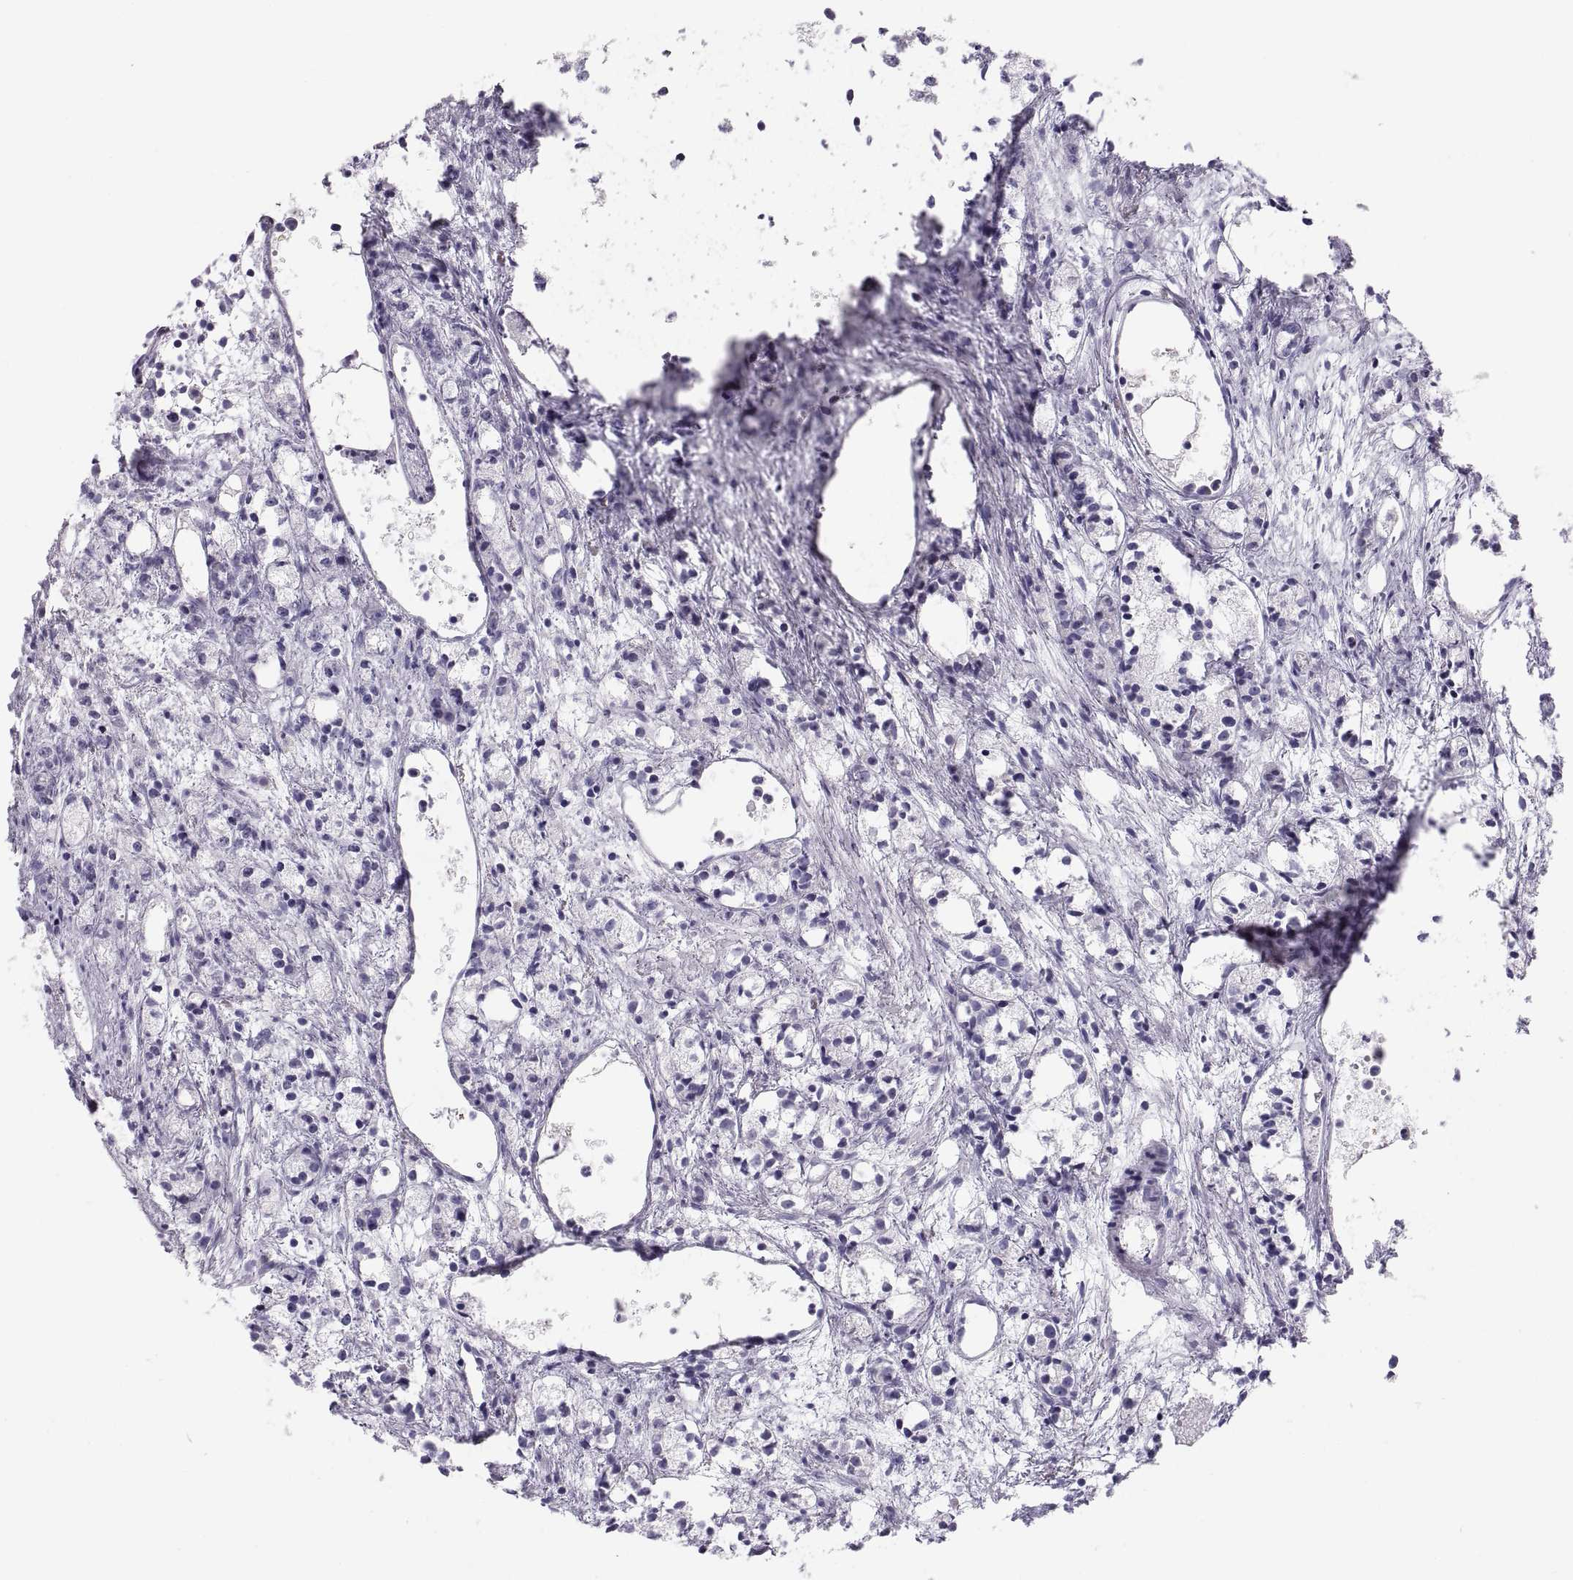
{"staining": {"intensity": "negative", "quantity": "none", "location": "none"}, "tissue": "prostate cancer", "cell_type": "Tumor cells", "image_type": "cancer", "snomed": [{"axis": "morphology", "description": "Adenocarcinoma, Medium grade"}, {"axis": "topography", "description": "Prostate"}], "caption": "Immunohistochemistry of prostate cancer (adenocarcinoma (medium-grade)) displays no expression in tumor cells. (DAB (3,3'-diaminobenzidine) immunohistochemistry visualized using brightfield microscopy, high magnification).", "gene": "PAX2", "patient": {"sex": "male", "age": 74}}